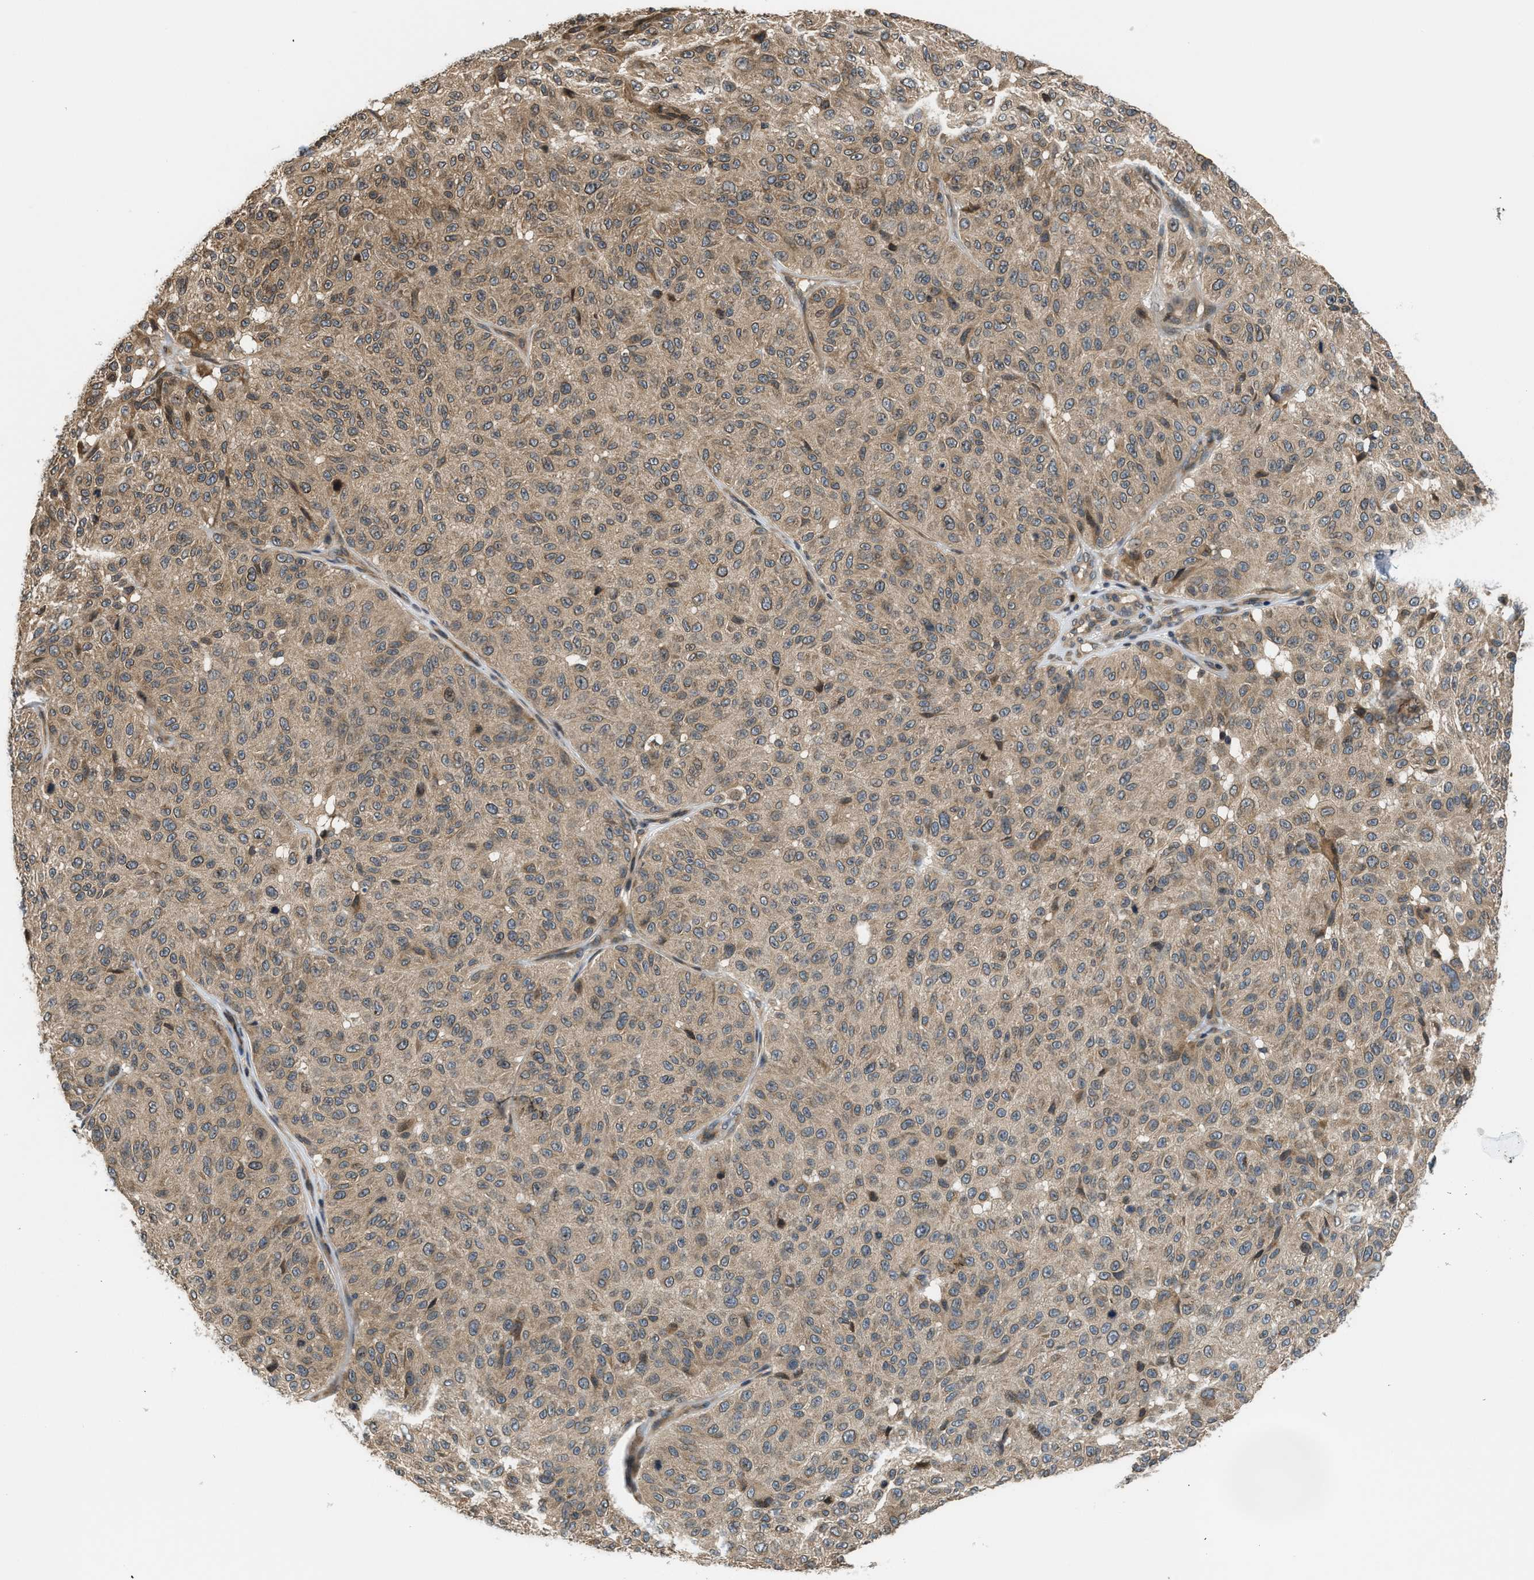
{"staining": {"intensity": "weak", "quantity": ">75%", "location": "cytoplasmic/membranous"}, "tissue": "melanoma", "cell_type": "Tumor cells", "image_type": "cancer", "snomed": [{"axis": "morphology", "description": "Malignant melanoma, NOS"}, {"axis": "topography", "description": "Skin"}], "caption": "A histopathology image showing weak cytoplasmic/membranous staining in approximately >75% of tumor cells in melanoma, as visualized by brown immunohistochemical staining.", "gene": "RAB29", "patient": {"sex": "female", "age": 46}}